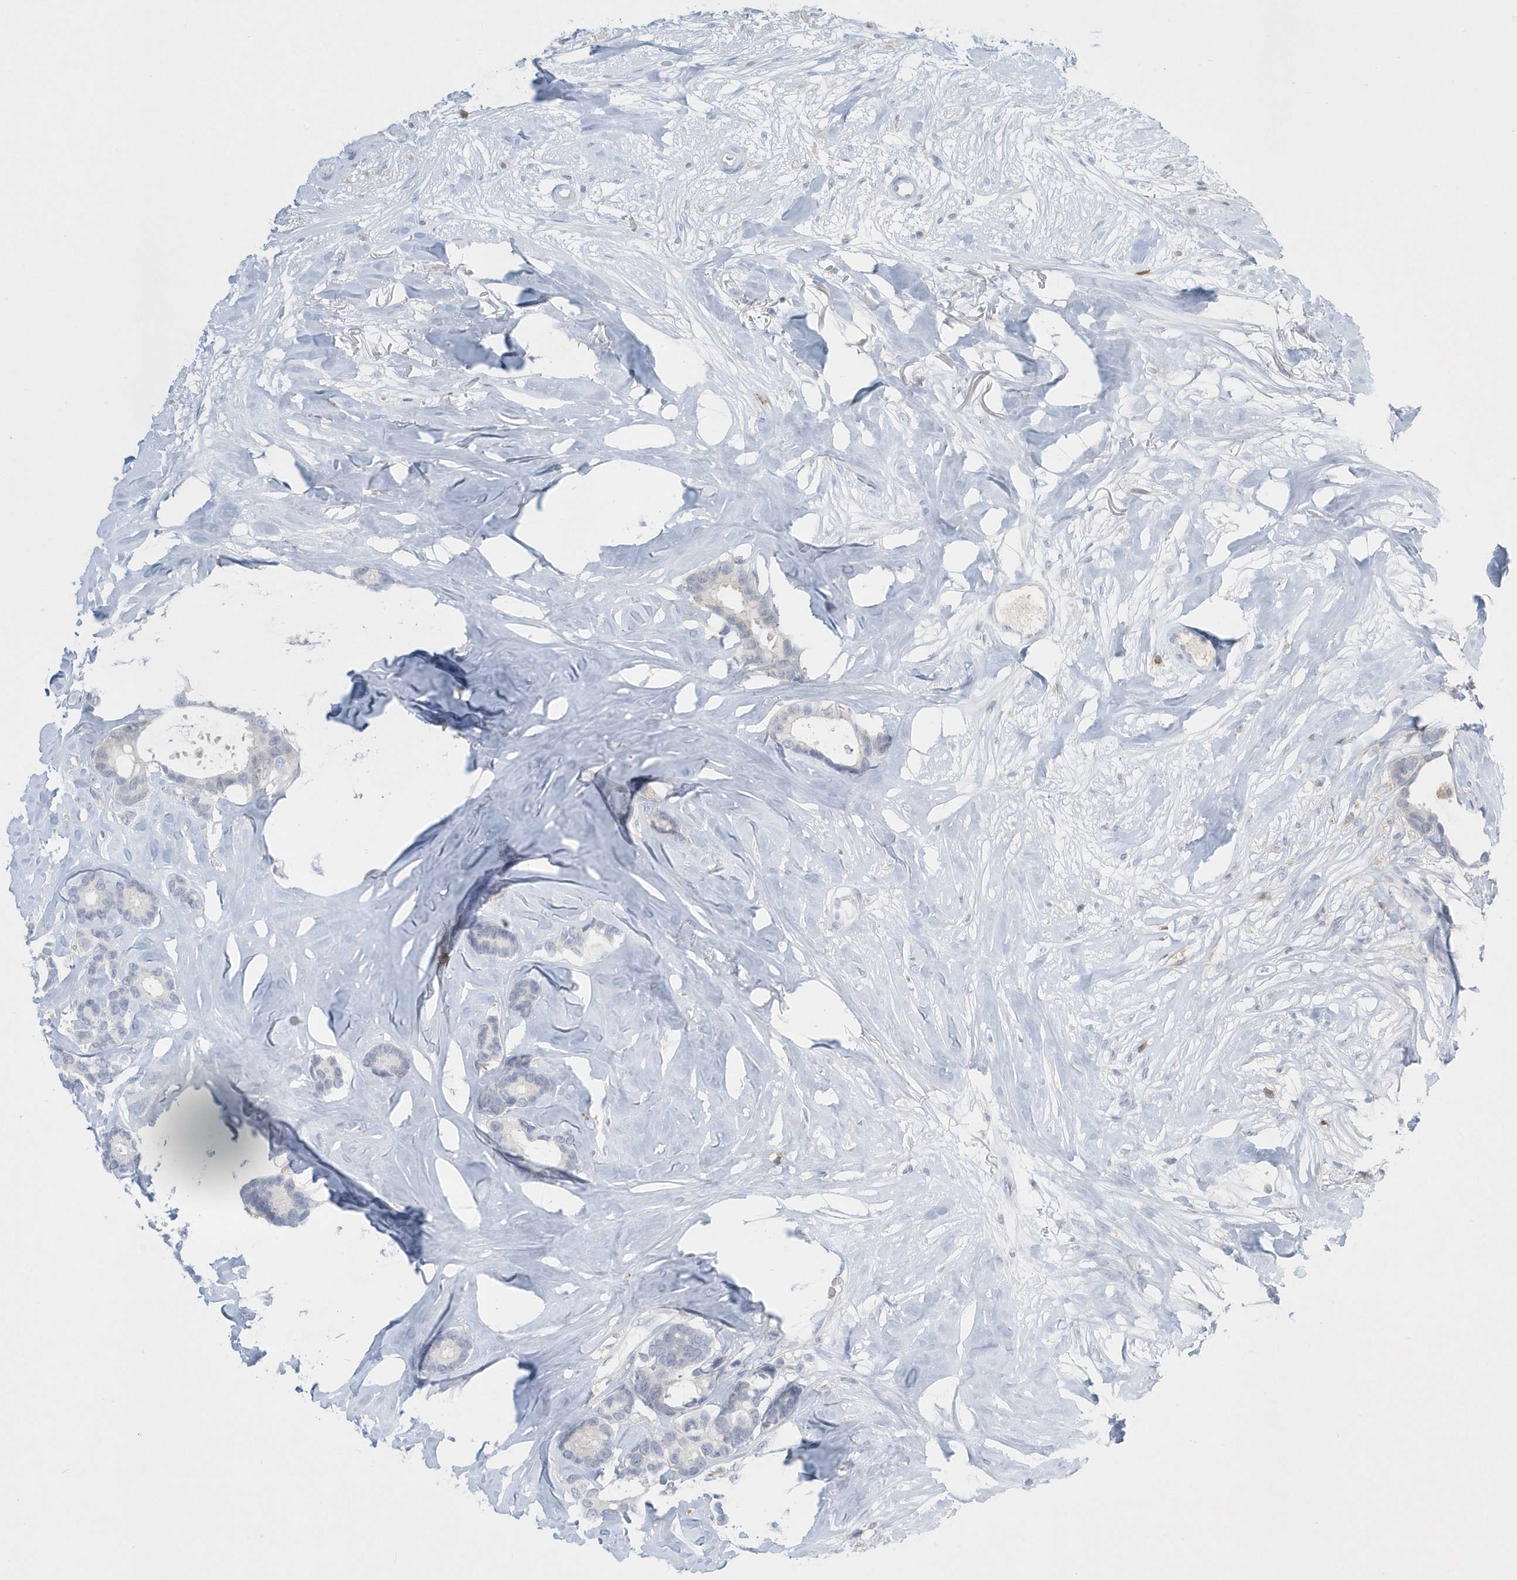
{"staining": {"intensity": "negative", "quantity": "none", "location": "none"}, "tissue": "breast cancer", "cell_type": "Tumor cells", "image_type": "cancer", "snomed": [{"axis": "morphology", "description": "Duct carcinoma"}, {"axis": "topography", "description": "Breast"}], "caption": "This micrograph is of invasive ductal carcinoma (breast) stained with immunohistochemistry (IHC) to label a protein in brown with the nuclei are counter-stained blue. There is no staining in tumor cells.", "gene": "PSD4", "patient": {"sex": "female", "age": 87}}